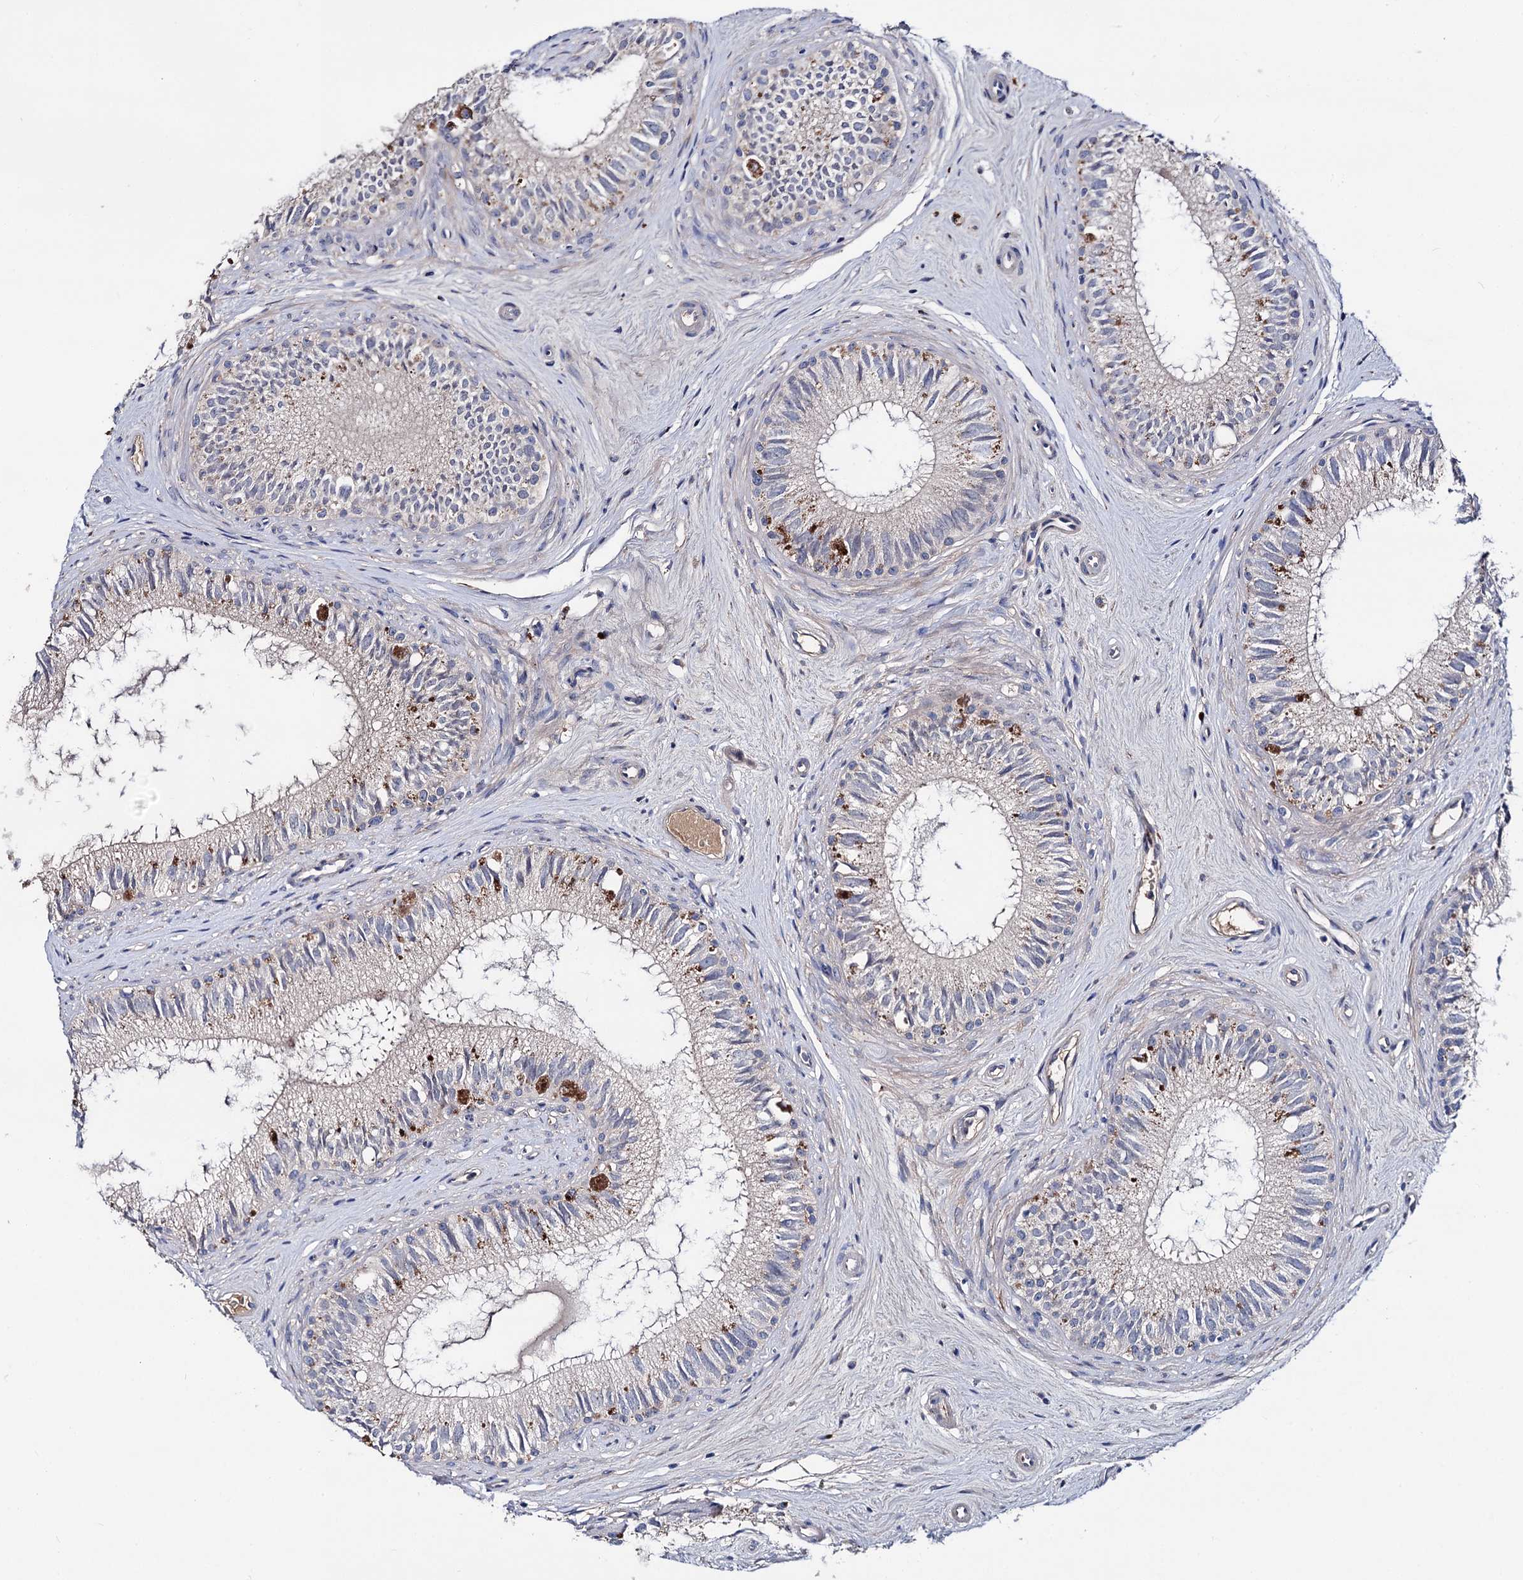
{"staining": {"intensity": "moderate", "quantity": "<25%", "location": "cytoplasmic/membranous"}, "tissue": "epididymis", "cell_type": "Glandular cells", "image_type": "normal", "snomed": [{"axis": "morphology", "description": "Normal tissue, NOS"}, {"axis": "topography", "description": "Epididymis"}], "caption": "Immunohistochemistry photomicrograph of benign epididymis stained for a protein (brown), which exhibits low levels of moderate cytoplasmic/membranous expression in approximately <25% of glandular cells.", "gene": "PPP1R32", "patient": {"sex": "male", "age": 71}}